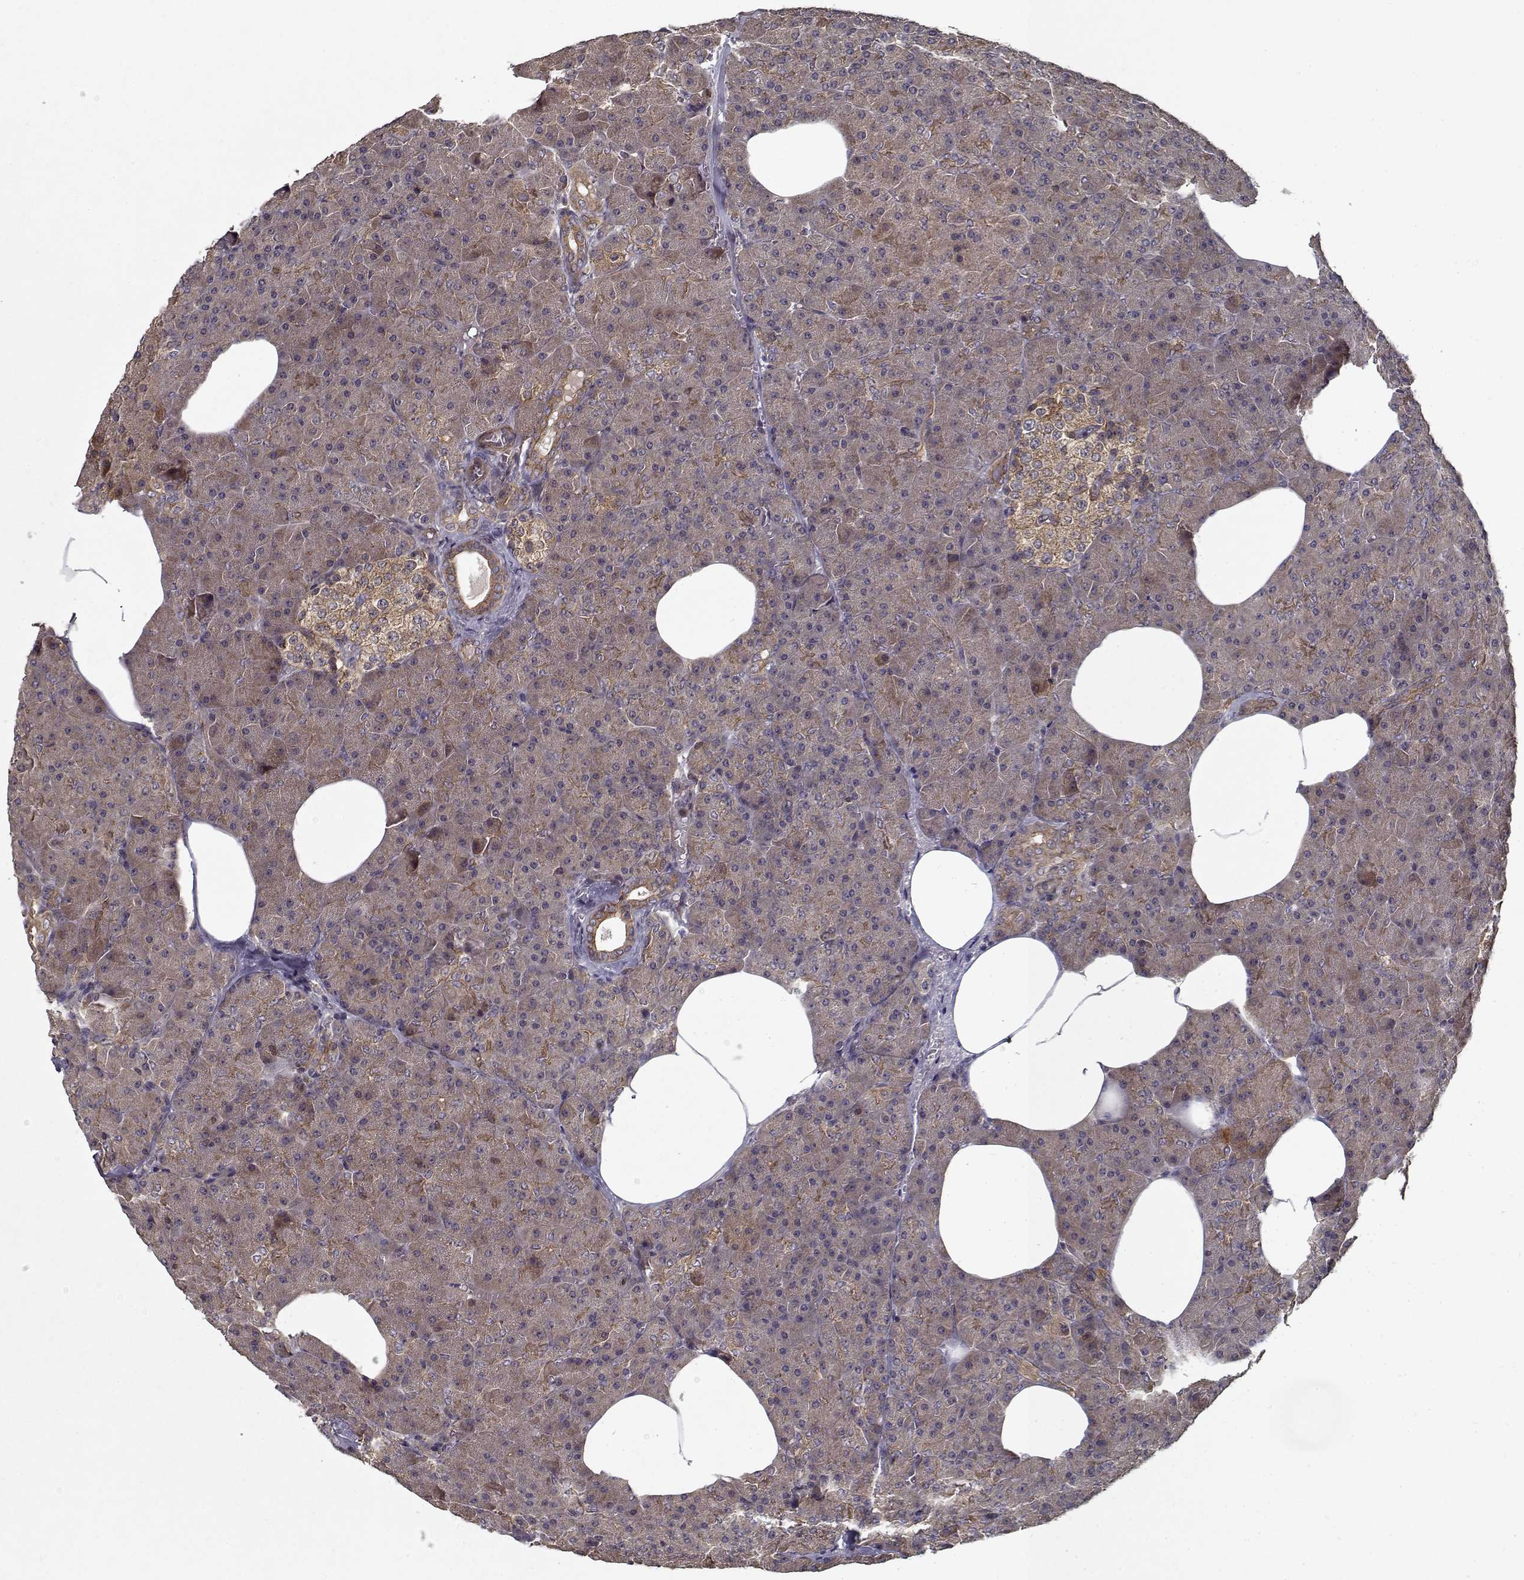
{"staining": {"intensity": "strong", "quantity": "<25%", "location": "cytoplasmic/membranous"}, "tissue": "pancreas", "cell_type": "Exocrine glandular cells", "image_type": "normal", "snomed": [{"axis": "morphology", "description": "Normal tissue, NOS"}, {"axis": "topography", "description": "Pancreas"}], "caption": "The histopathology image shows staining of unremarkable pancreas, revealing strong cytoplasmic/membranous protein staining (brown color) within exocrine glandular cells.", "gene": "PPP1R12A", "patient": {"sex": "female", "age": 45}}